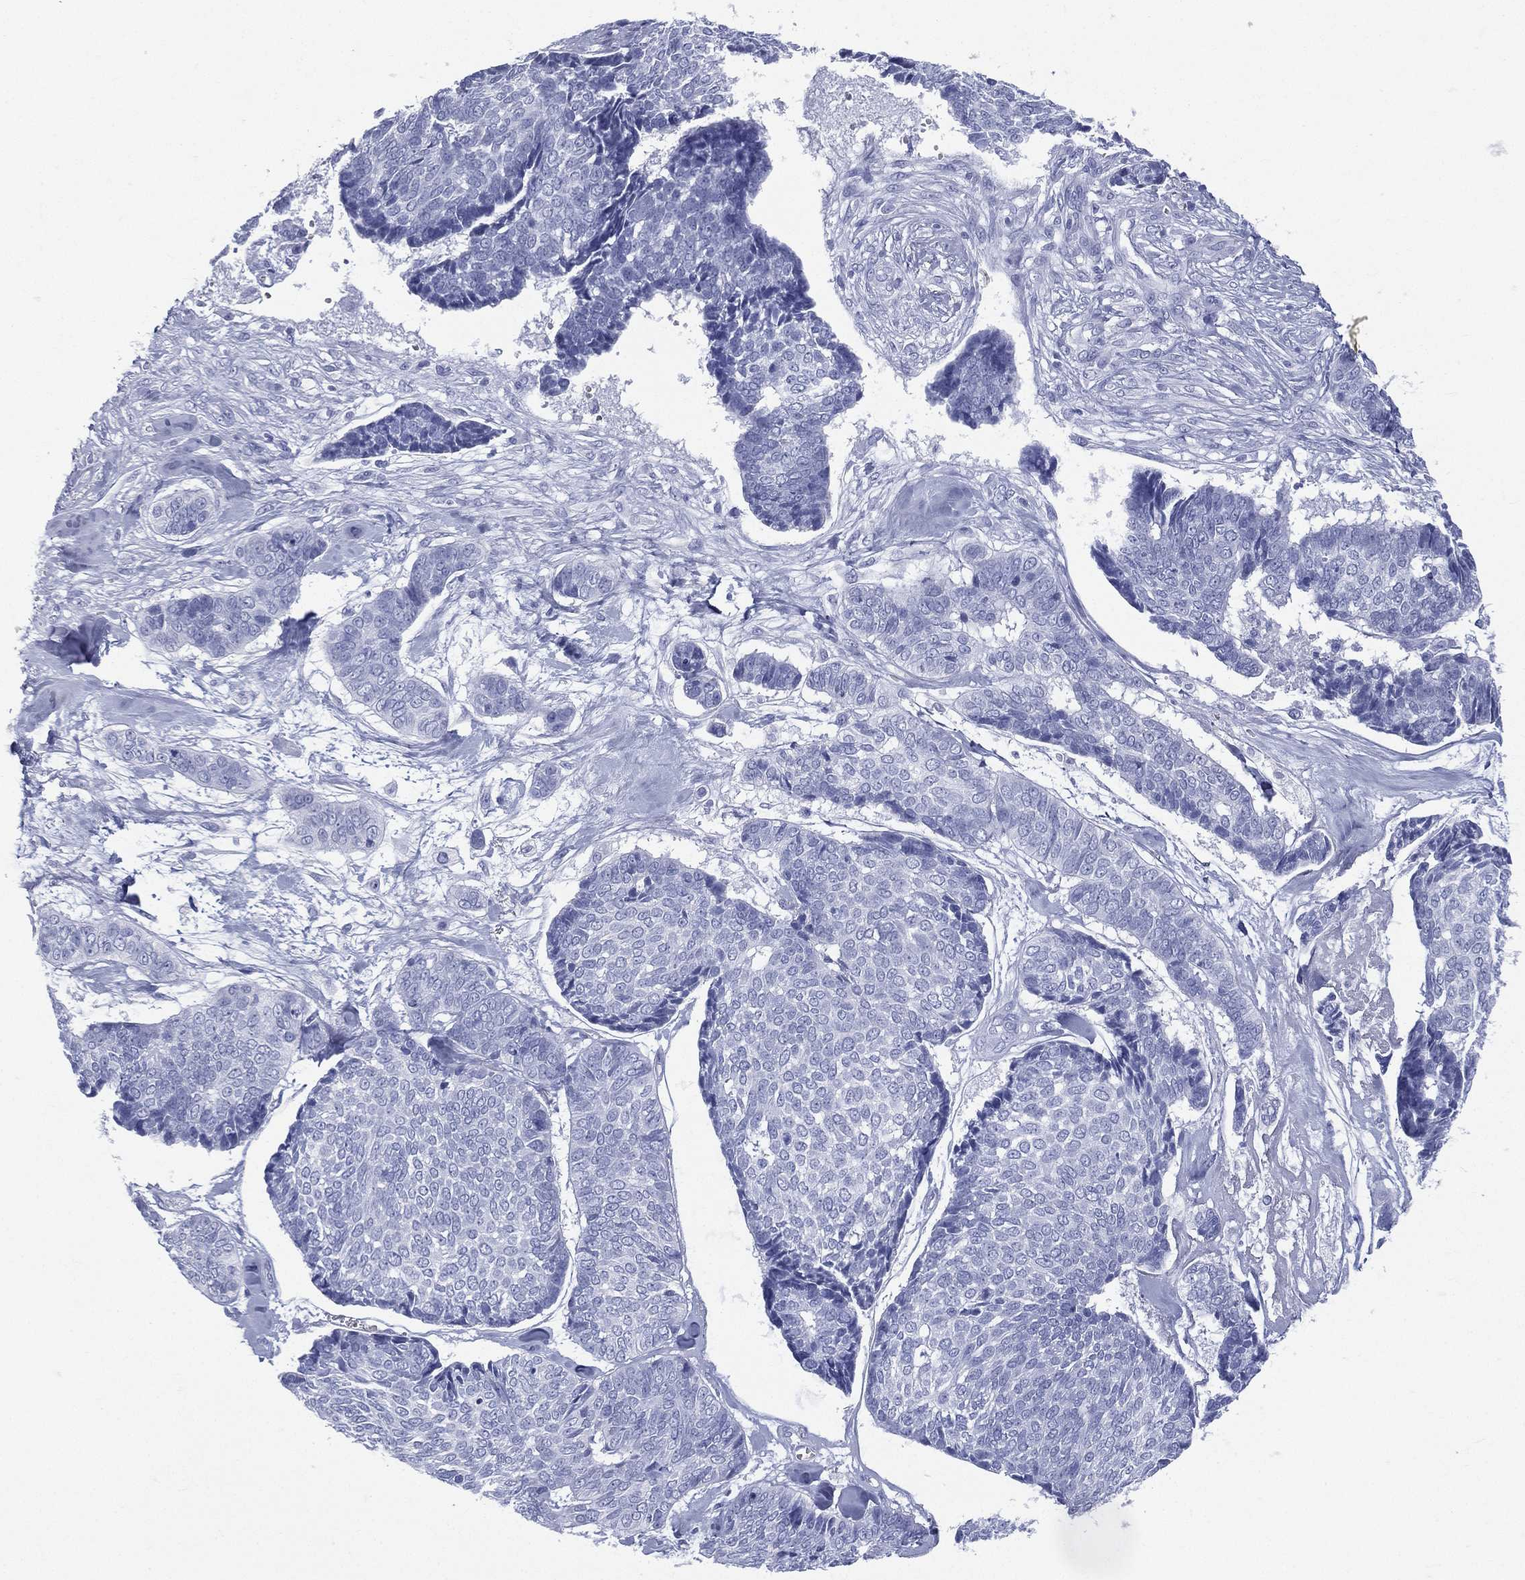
{"staining": {"intensity": "negative", "quantity": "none", "location": "none"}, "tissue": "skin cancer", "cell_type": "Tumor cells", "image_type": "cancer", "snomed": [{"axis": "morphology", "description": "Basal cell carcinoma"}, {"axis": "topography", "description": "Skin"}], "caption": "Tumor cells show no significant positivity in skin basal cell carcinoma. (DAB IHC, high magnification).", "gene": "ETNPPL", "patient": {"sex": "male", "age": 86}}